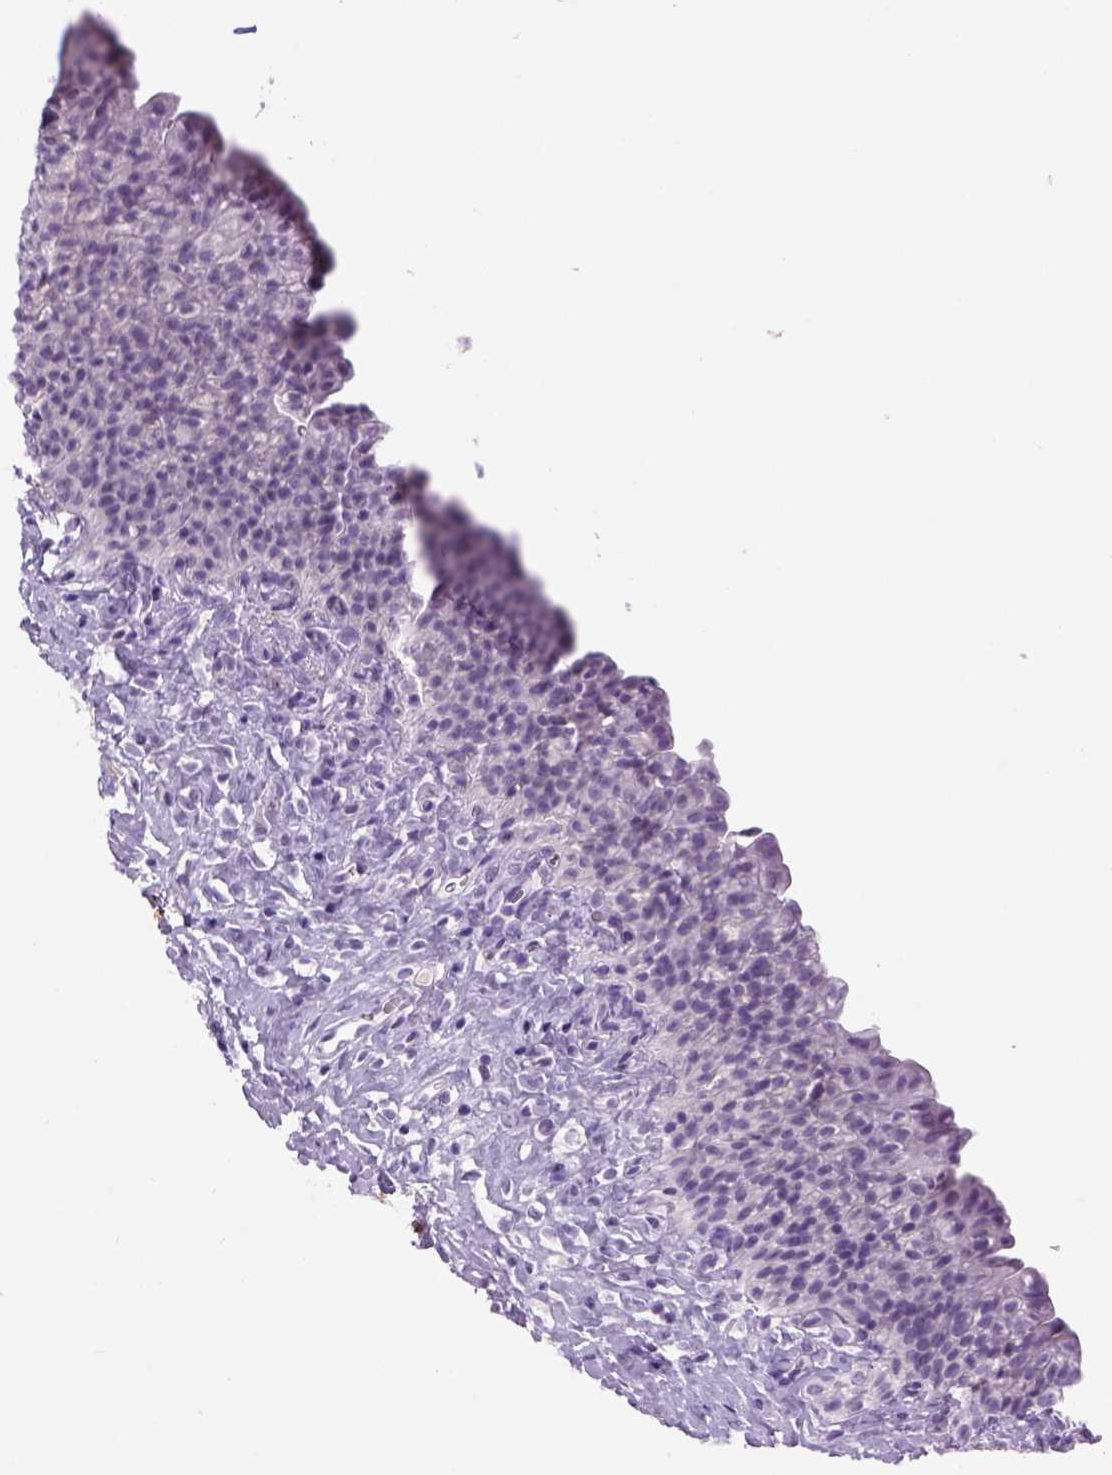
{"staining": {"intensity": "negative", "quantity": "none", "location": "none"}, "tissue": "urinary bladder", "cell_type": "Urothelial cells", "image_type": "normal", "snomed": [{"axis": "morphology", "description": "Normal tissue, NOS"}, {"axis": "topography", "description": "Urinary bladder"}], "caption": "DAB immunohistochemical staining of benign human urinary bladder reveals no significant staining in urothelial cells.", "gene": "DBH", "patient": {"sex": "male", "age": 76}}